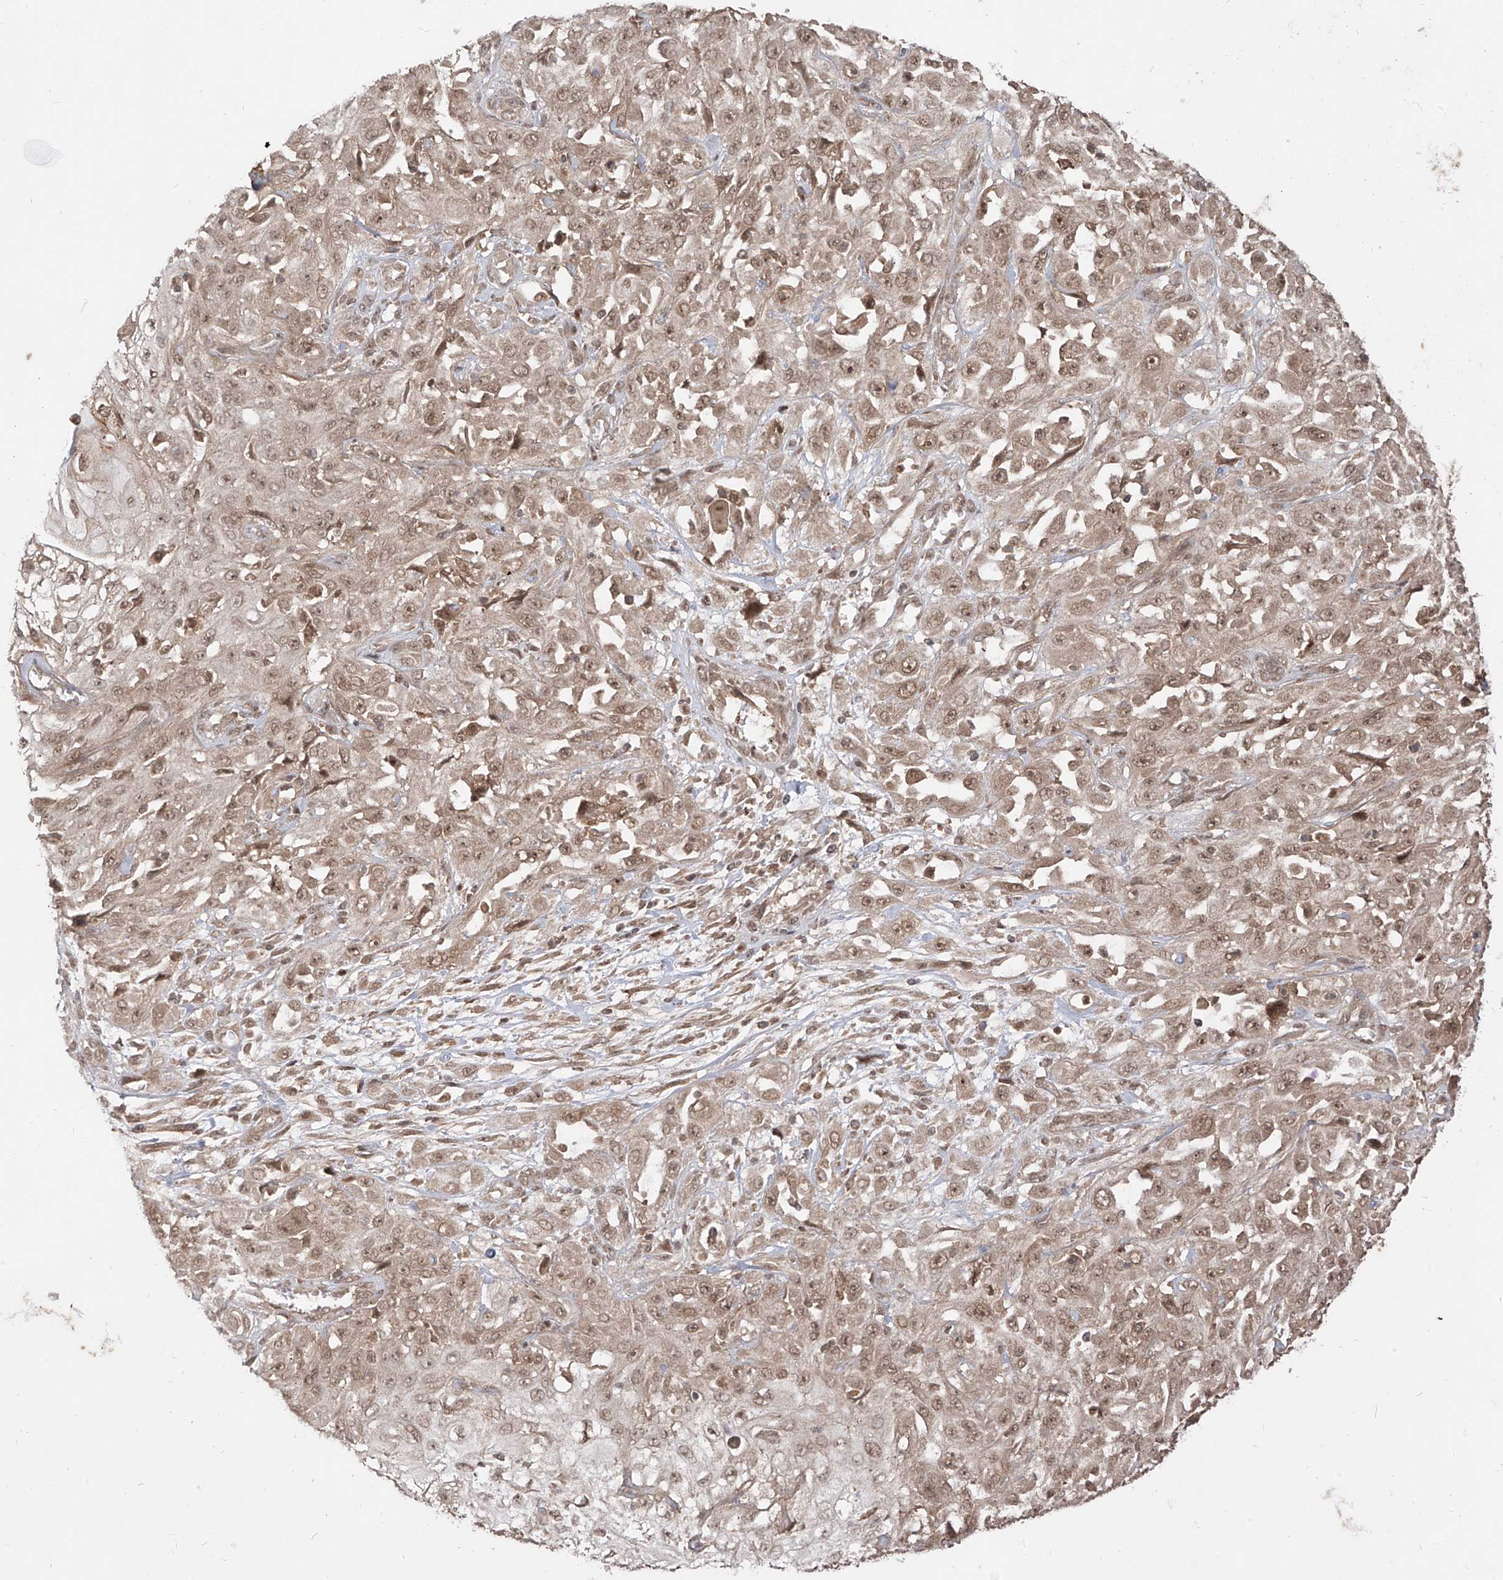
{"staining": {"intensity": "moderate", "quantity": ">75%", "location": "cytoplasmic/membranous,nuclear"}, "tissue": "skin cancer", "cell_type": "Tumor cells", "image_type": "cancer", "snomed": [{"axis": "morphology", "description": "Squamous cell carcinoma, NOS"}, {"axis": "morphology", "description": "Squamous cell carcinoma, metastatic, NOS"}, {"axis": "topography", "description": "Skin"}, {"axis": "topography", "description": "Lymph node"}], "caption": "This micrograph shows IHC staining of skin metastatic squamous cell carcinoma, with medium moderate cytoplasmic/membranous and nuclear staining in about >75% of tumor cells.", "gene": "LCOR", "patient": {"sex": "male", "age": 75}}